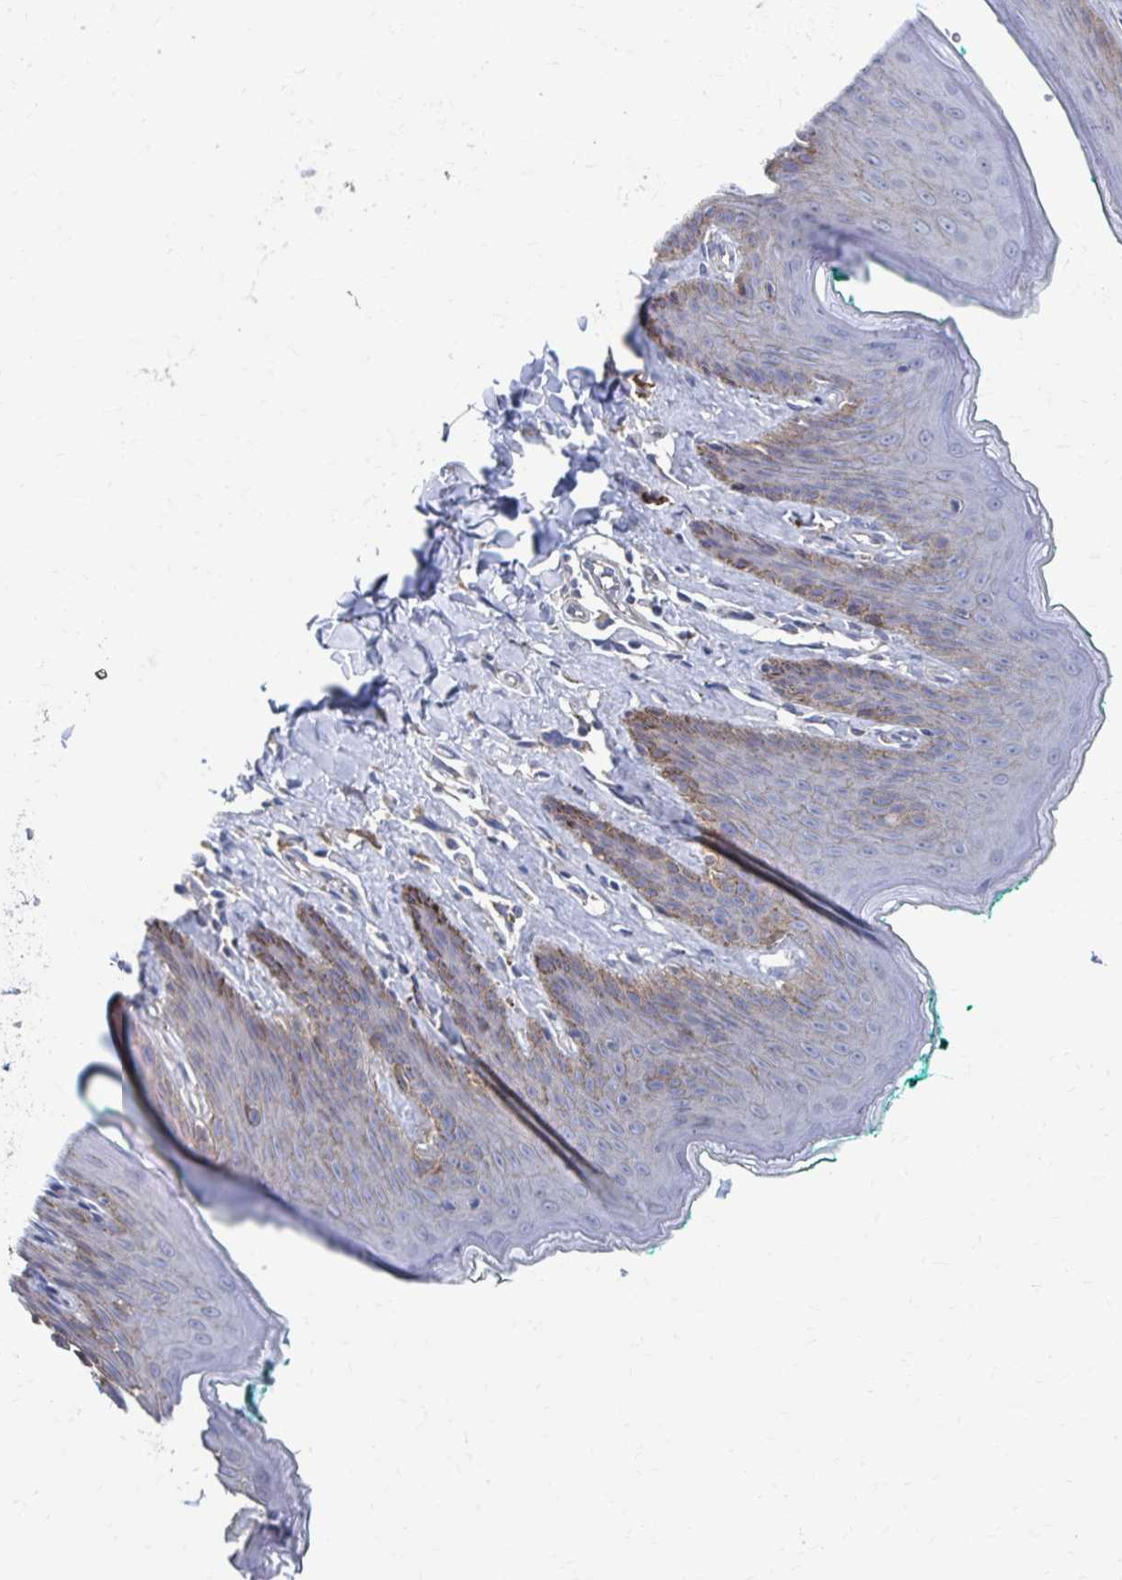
{"staining": {"intensity": "moderate", "quantity": "<25%", "location": "cytoplasmic/membranous"}, "tissue": "skin", "cell_type": "Epidermal cells", "image_type": "normal", "snomed": [{"axis": "morphology", "description": "Normal tissue, NOS"}, {"axis": "topography", "description": "Vulva"}, {"axis": "topography", "description": "Peripheral nerve tissue"}], "caption": "This photomicrograph exhibits benign skin stained with immunohistochemistry (IHC) to label a protein in brown. The cytoplasmic/membranous of epidermal cells show moderate positivity for the protein. Nuclei are counter-stained blue.", "gene": "PLEKHG7", "patient": {"sex": "female", "age": 66}}